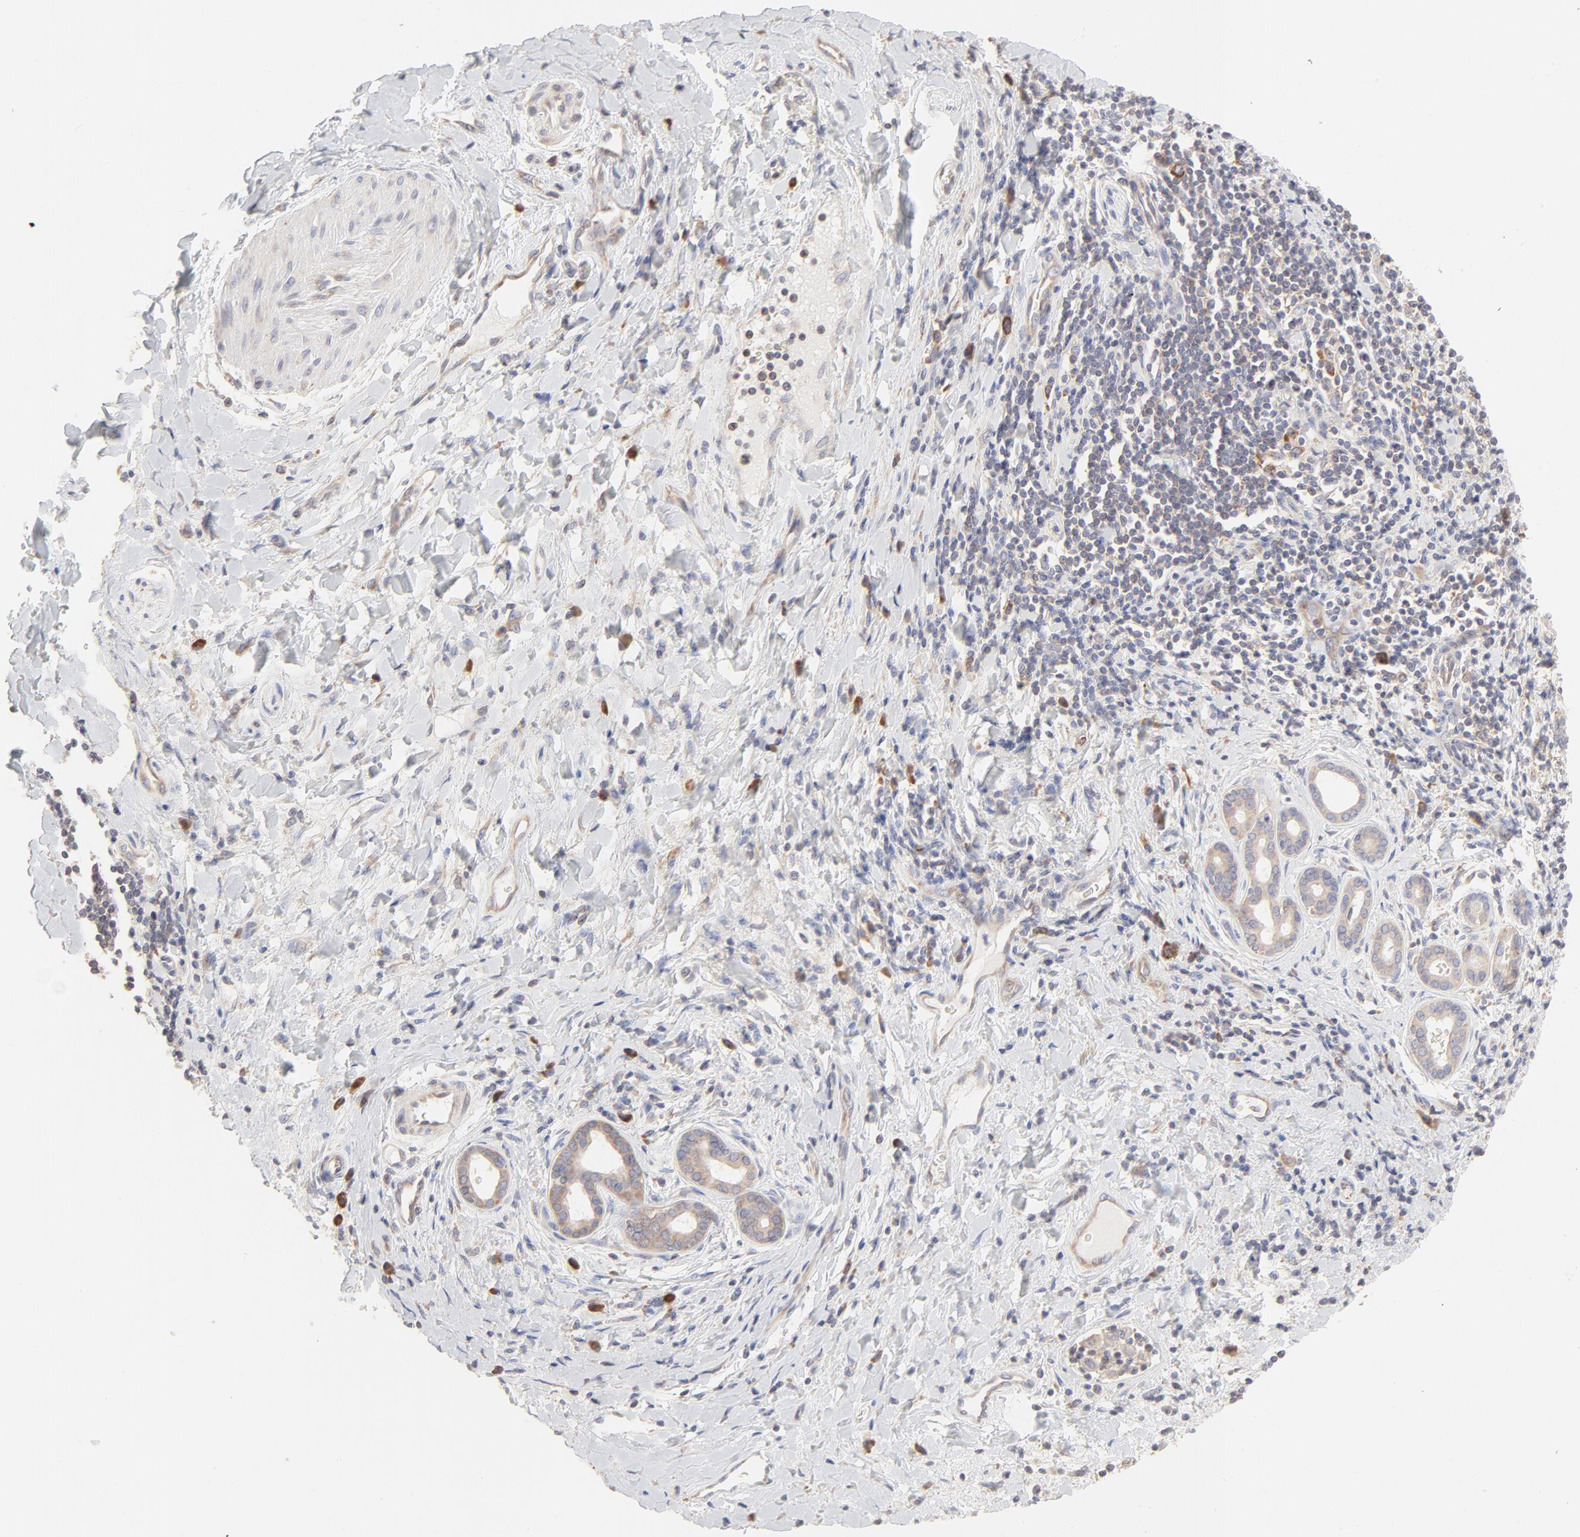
{"staining": {"intensity": "weak", "quantity": ">75%", "location": "cytoplasmic/membranous"}, "tissue": "liver cancer", "cell_type": "Tumor cells", "image_type": "cancer", "snomed": [{"axis": "morphology", "description": "Cholangiocarcinoma"}, {"axis": "topography", "description": "Liver"}], "caption": "Weak cytoplasmic/membranous protein positivity is identified in about >75% of tumor cells in liver cholangiocarcinoma.", "gene": "RPS21", "patient": {"sex": "male", "age": 57}}